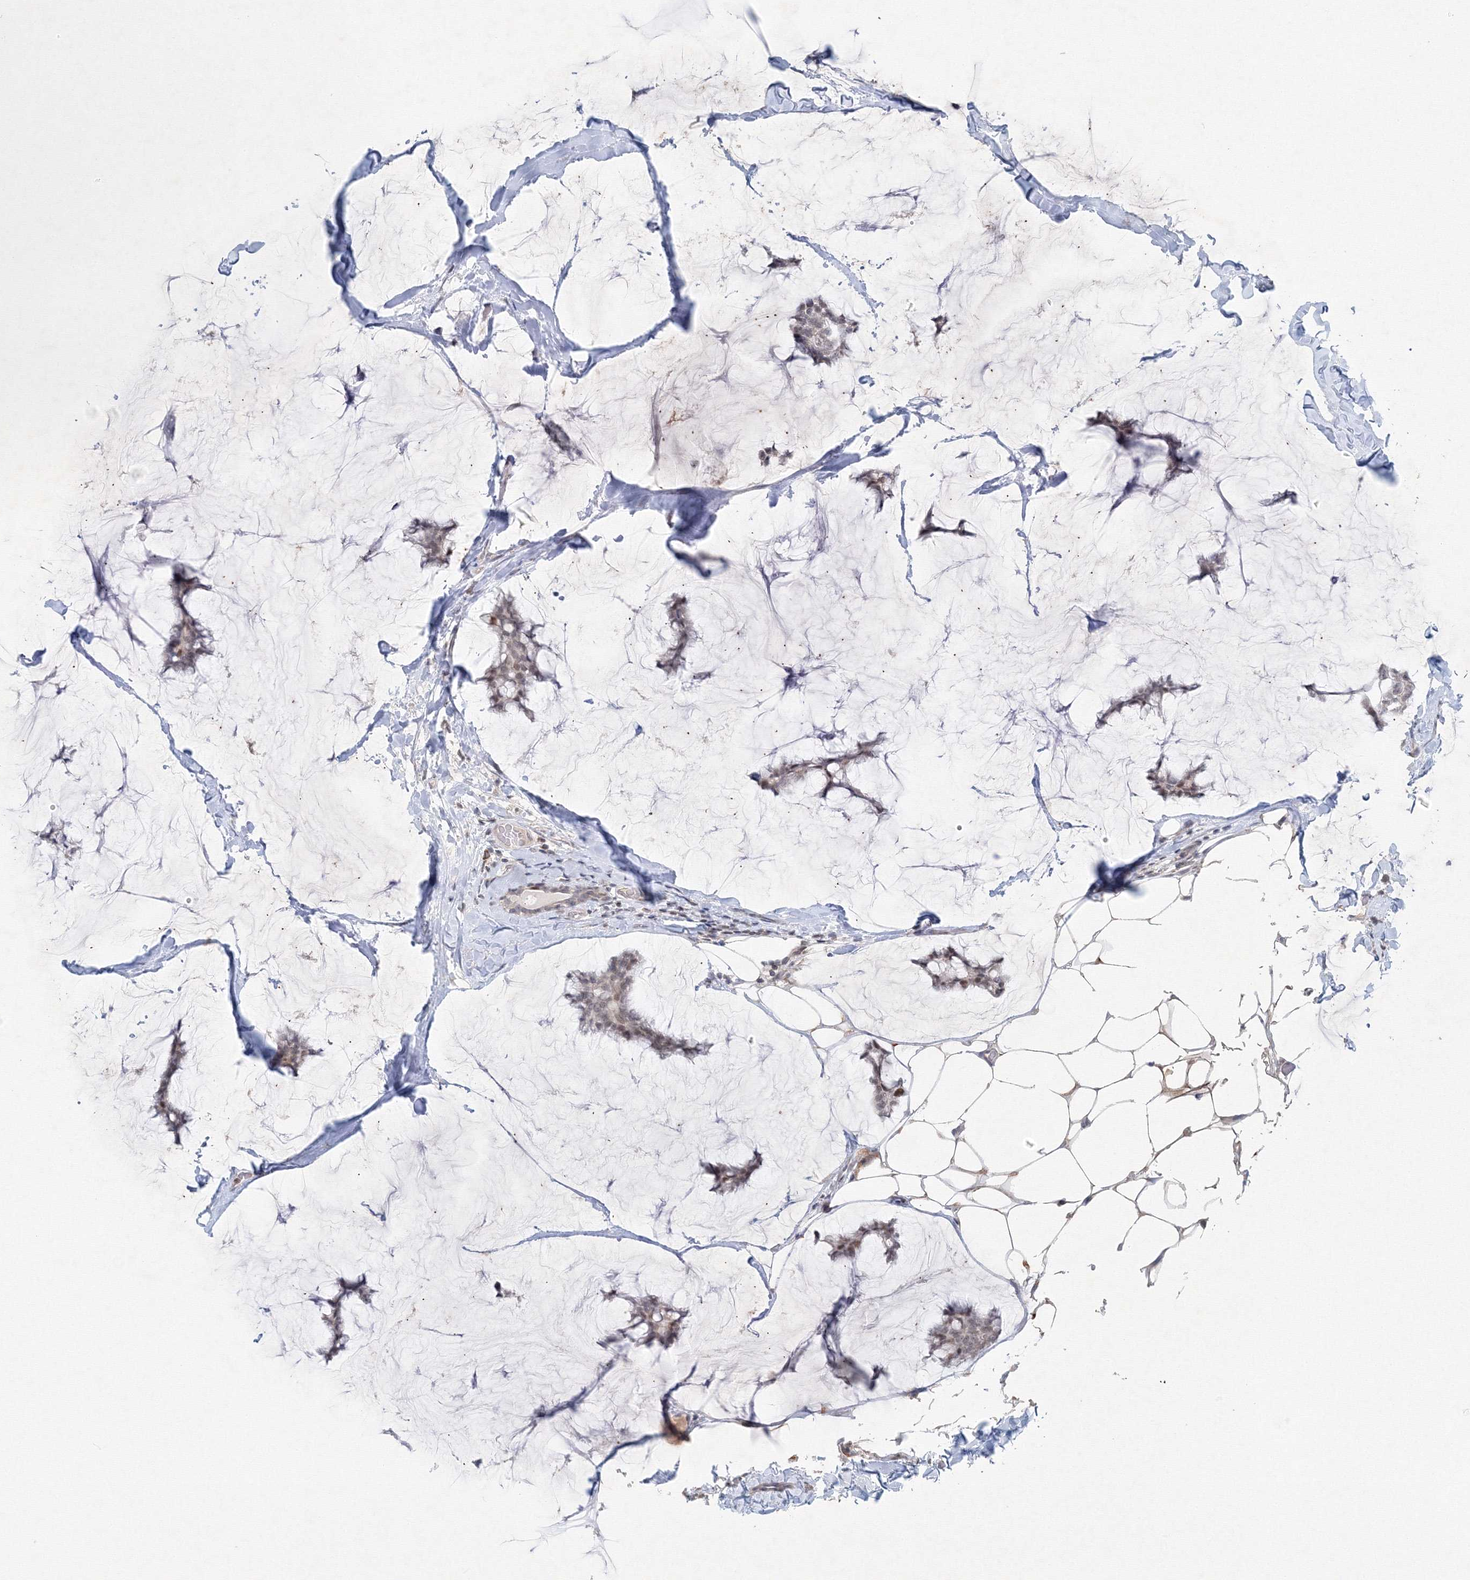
{"staining": {"intensity": "negative", "quantity": "none", "location": "none"}, "tissue": "breast cancer", "cell_type": "Tumor cells", "image_type": "cancer", "snomed": [{"axis": "morphology", "description": "Duct carcinoma"}, {"axis": "topography", "description": "Breast"}], "caption": "Immunohistochemistry (IHC) of human breast cancer (infiltrating ductal carcinoma) reveals no staining in tumor cells.", "gene": "KIF4A", "patient": {"sex": "female", "age": 93}}